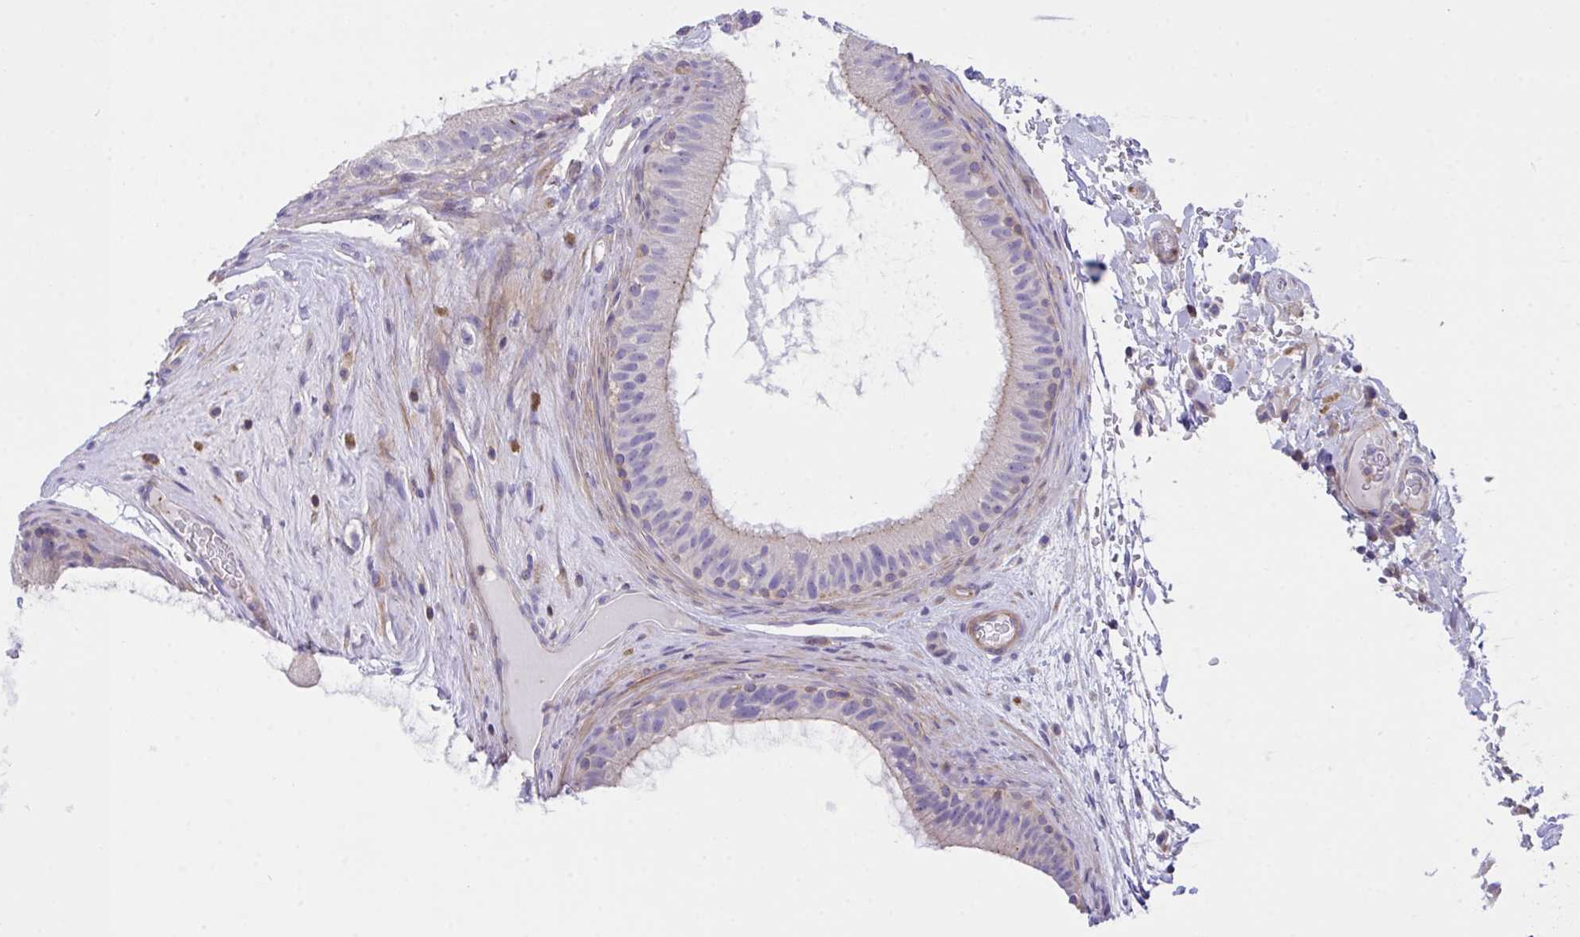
{"staining": {"intensity": "weak", "quantity": "25%-75%", "location": "cytoplasmic/membranous"}, "tissue": "epididymis", "cell_type": "Glandular cells", "image_type": "normal", "snomed": [{"axis": "morphology", "description": "Normal tissue, NOS"}, {"axis": "topography", "description": "Epididymis"}], "caption": "High-magnification brightfield microscopy of benign epididymis stained with DAB (3,3'-diaminobenzidine) (brown) and counterstained with hematoxylin (blue). glandular cells exhibit weak cytoplasmic/membranous staining is present in about25%-75% of cells. (DAB (3,3'-diaminobenzidine) = brown stain, brightfield microscopy at high magnification).", "gene": "PPIH", "patient": {"sex": "male", "age": 23}}